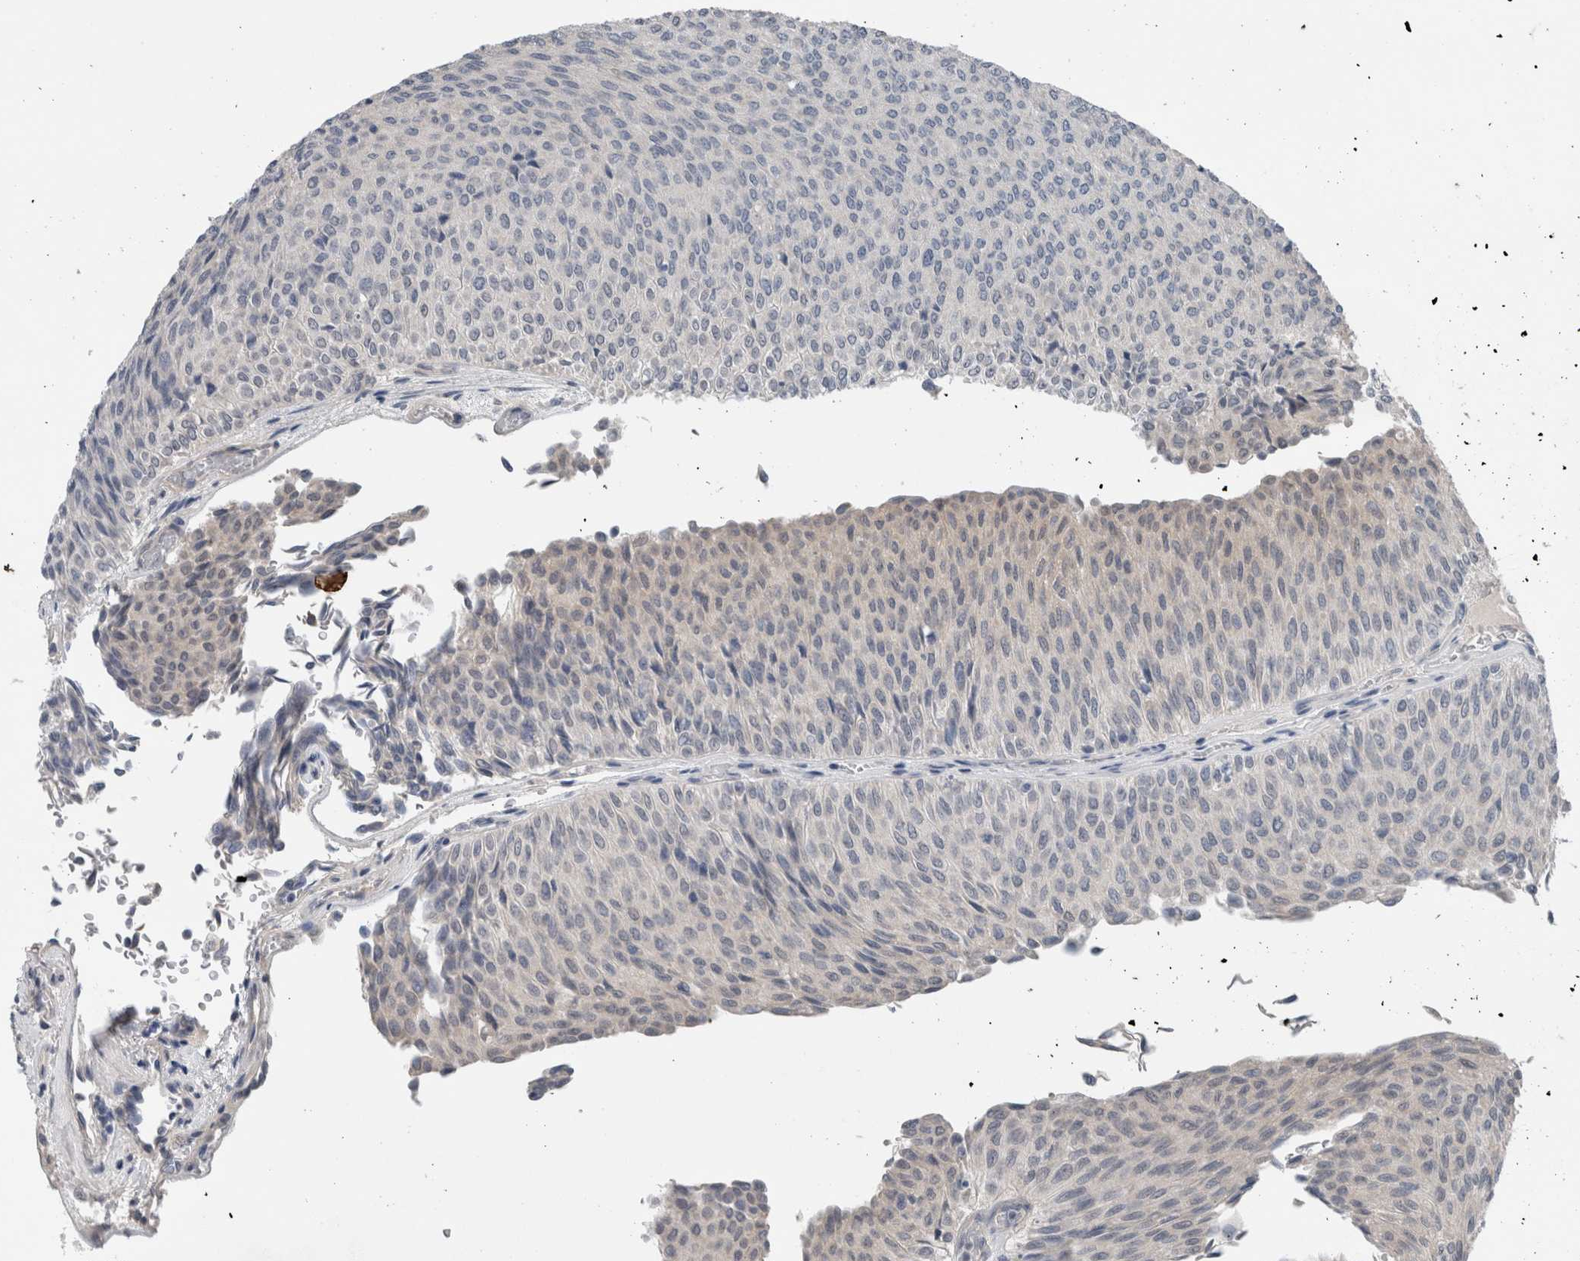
{"staining": {"intensity": "negative", "quantity": "none", "location": "none"}, "tissue": "urothelial cancer", "cell_type": "Tumor cells", "image_type": "cancer", "snomed": [{"axis": "morphology", "description": "Urothelial carcinoma, Low grade"}, {"axis": "topography", "description": "Urinary bladder"}], "caption": "Tumor cells show no significant staining in urothelial carcinoma (low-grade).", "gene": "CRNN", "patient": {"sex": "male", "age": 78}}